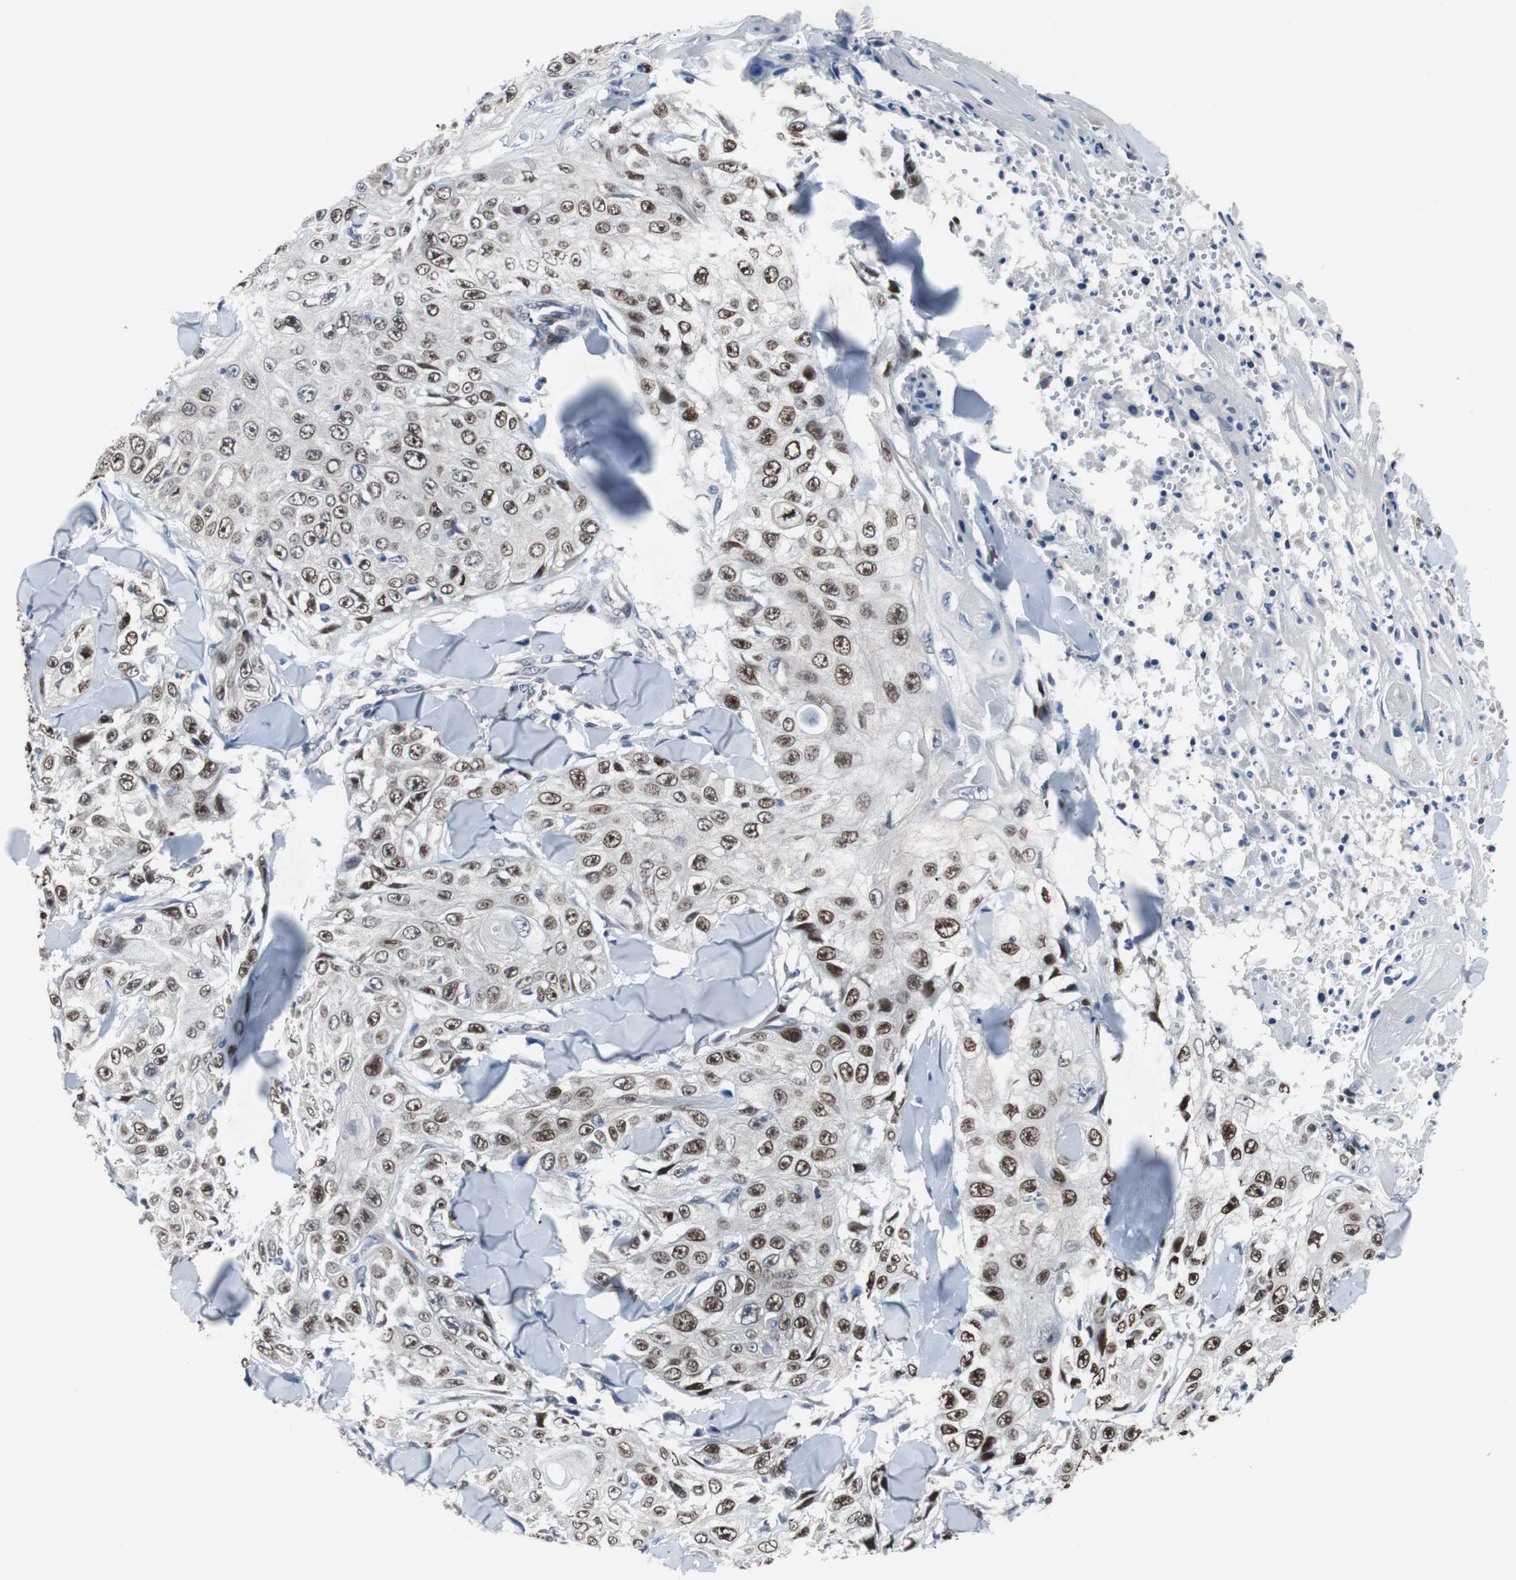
{"staining": {"intensity": "moderate", "quantity": "25%-75%", "location": "nuclear"}, "tissue": "skin cancer", "cell_type": "Tumor cells", "image_type": "cancer", "snomed": [{"axis": "morphology", "description": "Squamous cell carcinoma, NOS"}, {"axis": "topography", "description": "Skin"}], "caption": "Immunohistochemistry staining of skin cancer (squamous cell carcinoma), which shows medium levels of moderate nuclear expression in approximately 25%-75% of tumor cells indicating moderate nuclear protein staining. The staining was performed using DAB (brown) for protein detection and nuclei were counterstained in hematoxylin (blue).", "gene": "TP63", "patient": {"sex": "male", "age": 86}}